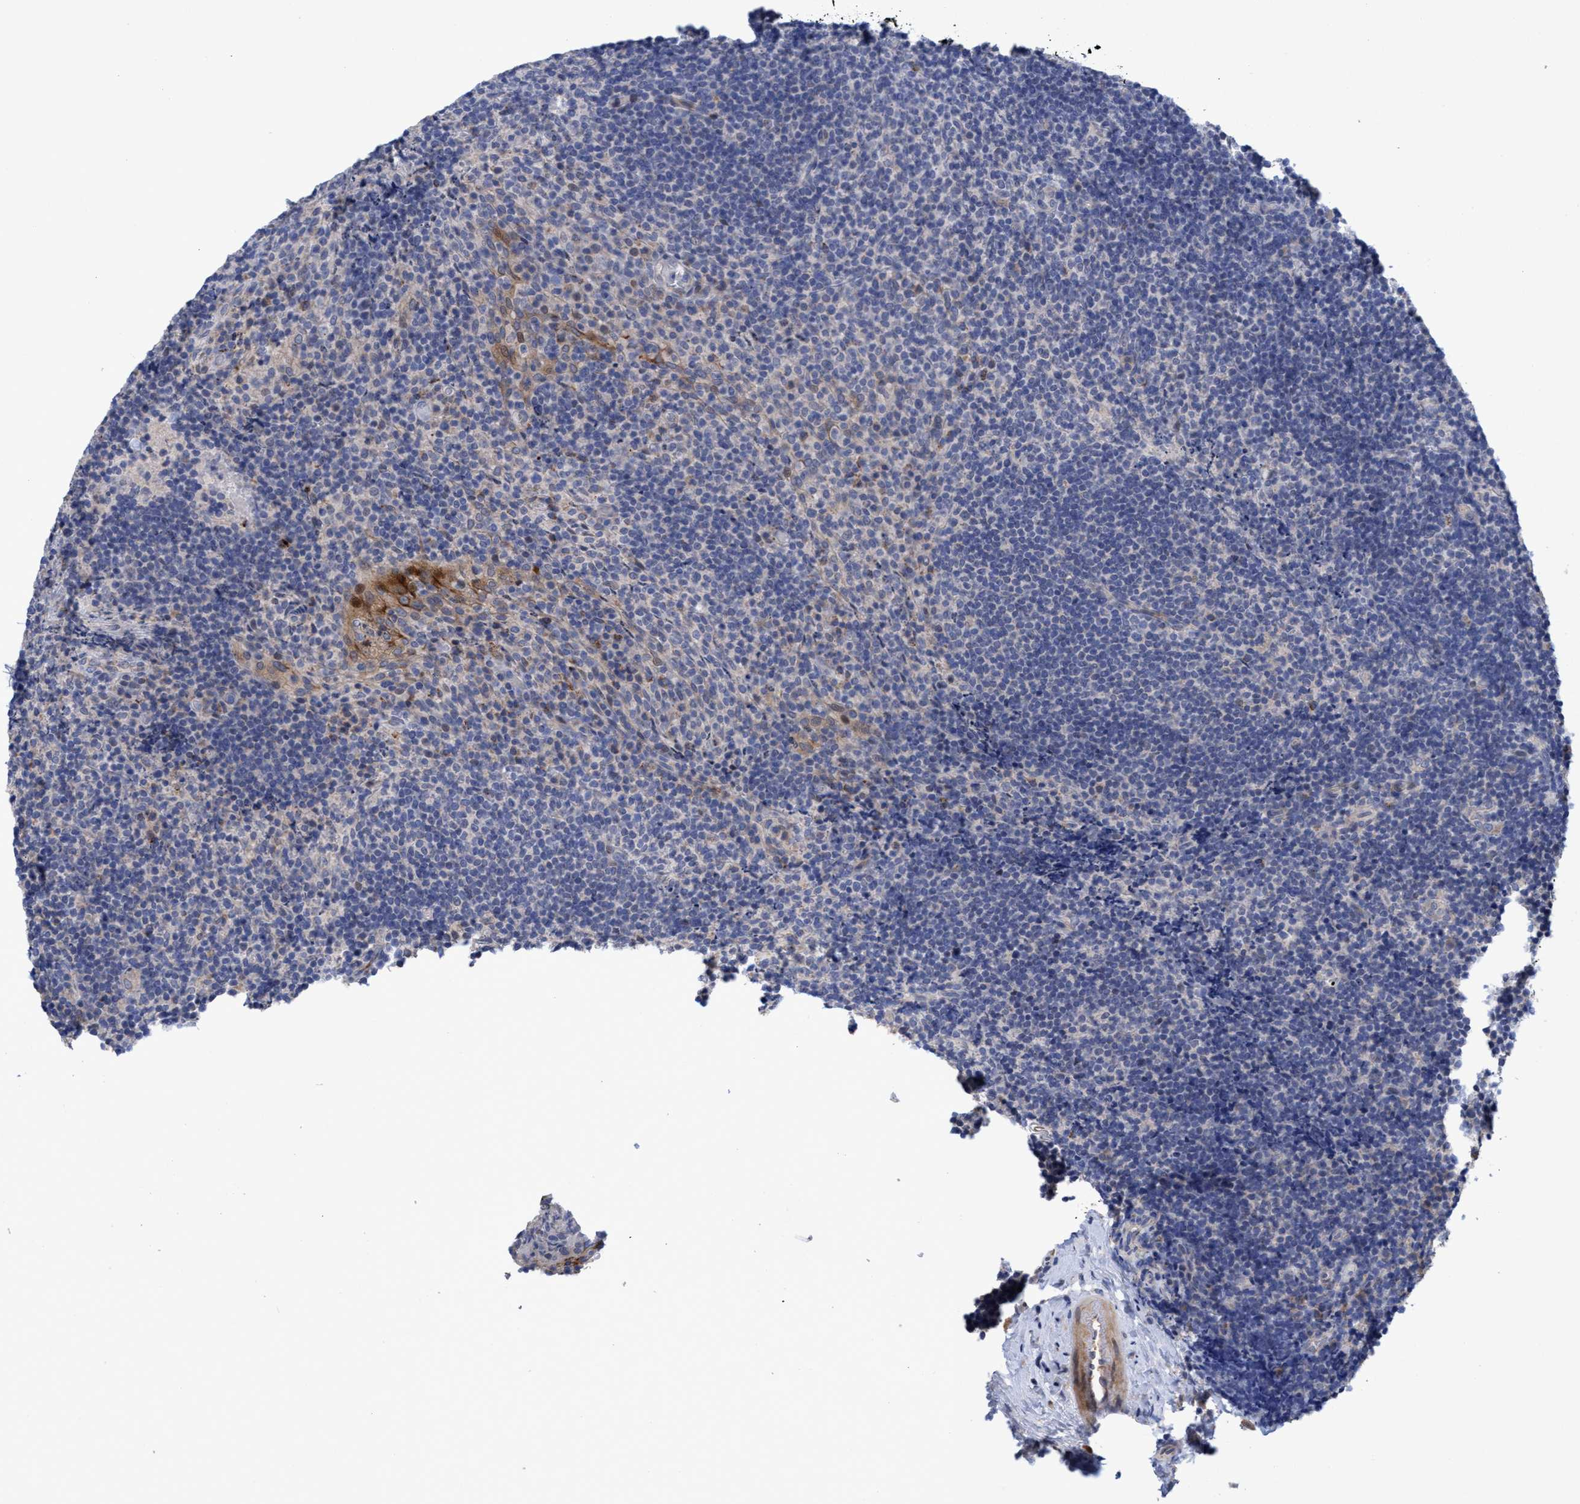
{"staining": {"intensity": "negative", "quantity": "none", "location": "none"}, "tissue": "lymphoma", "cell_type": "Tumor cells", "image_type": "cancer", "snomed": [{"axis": "morphology", "description": "Malignant lymphoma, non-Hodgkin's type, High grade"}, {"axis": "topography", "description": "Tonsil"}], "caption": "High-grade malignant lymphoma, non-Hodgkin's type stained for a protein using IHC shows no staining tumor cells.", "gene": "SEMA4D", "patient": {"sex": "female", "age": 36}}